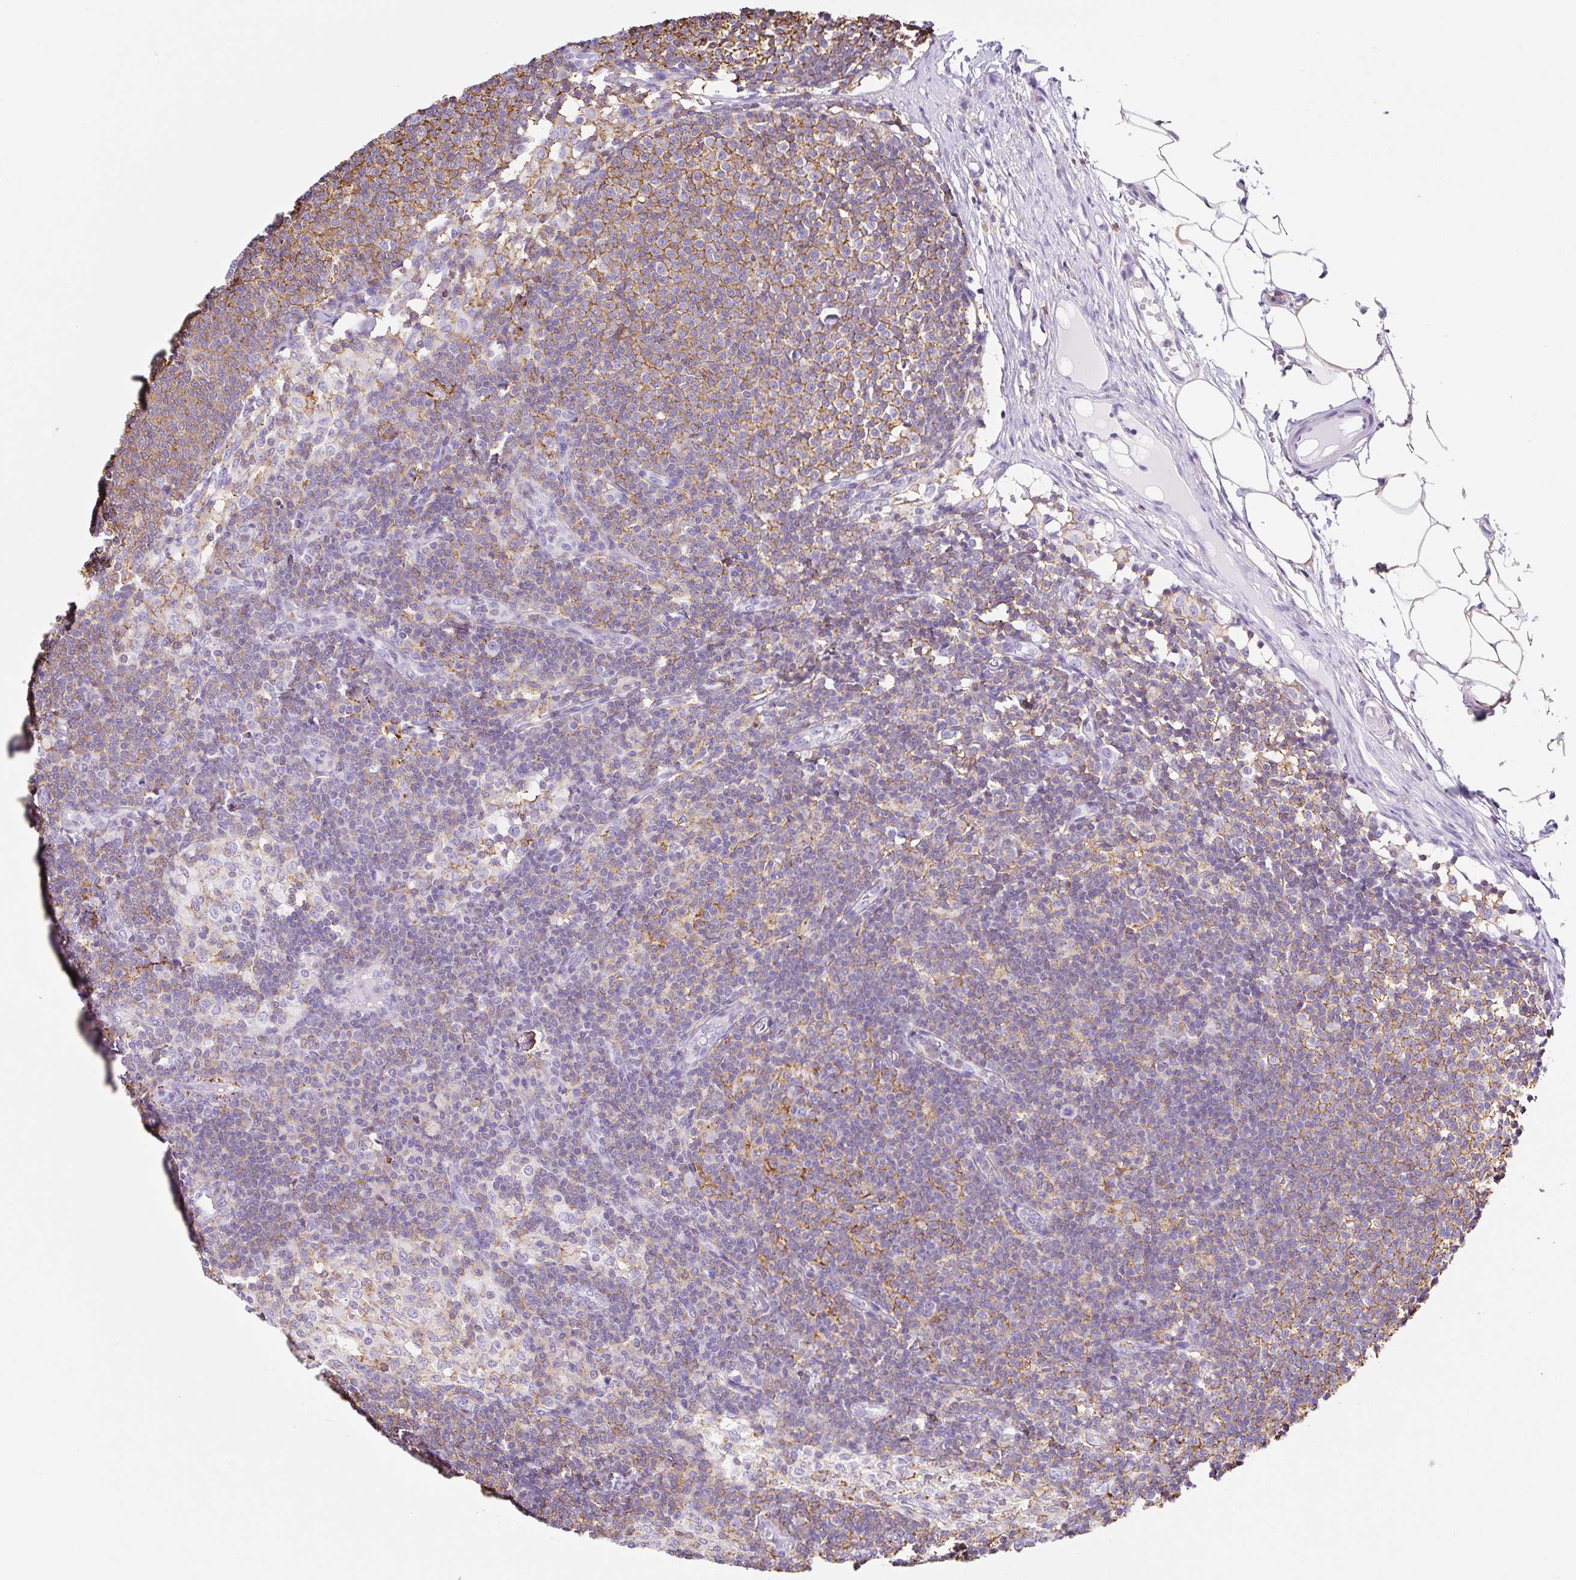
{"staining": {"intensity": "negative", "quantity": "none", "location": "none"}, "tissue": "lymph node", "cell_type": "Germinal center cells", "image_type": "normal", "snomed": [{"axis": "morphology", "description": "Normal tissue, NOS"}, {"axis": "topography", "description": "Lymph node"}], "caption": "Immunohistochemical staining of normal lymph node displays no significant expression in germinal center cells. (Immunohistochemistry, brightfield microscopy, high magnification).", "gene": "MTTP", "patient": {"sex": "male", "age": 49}}